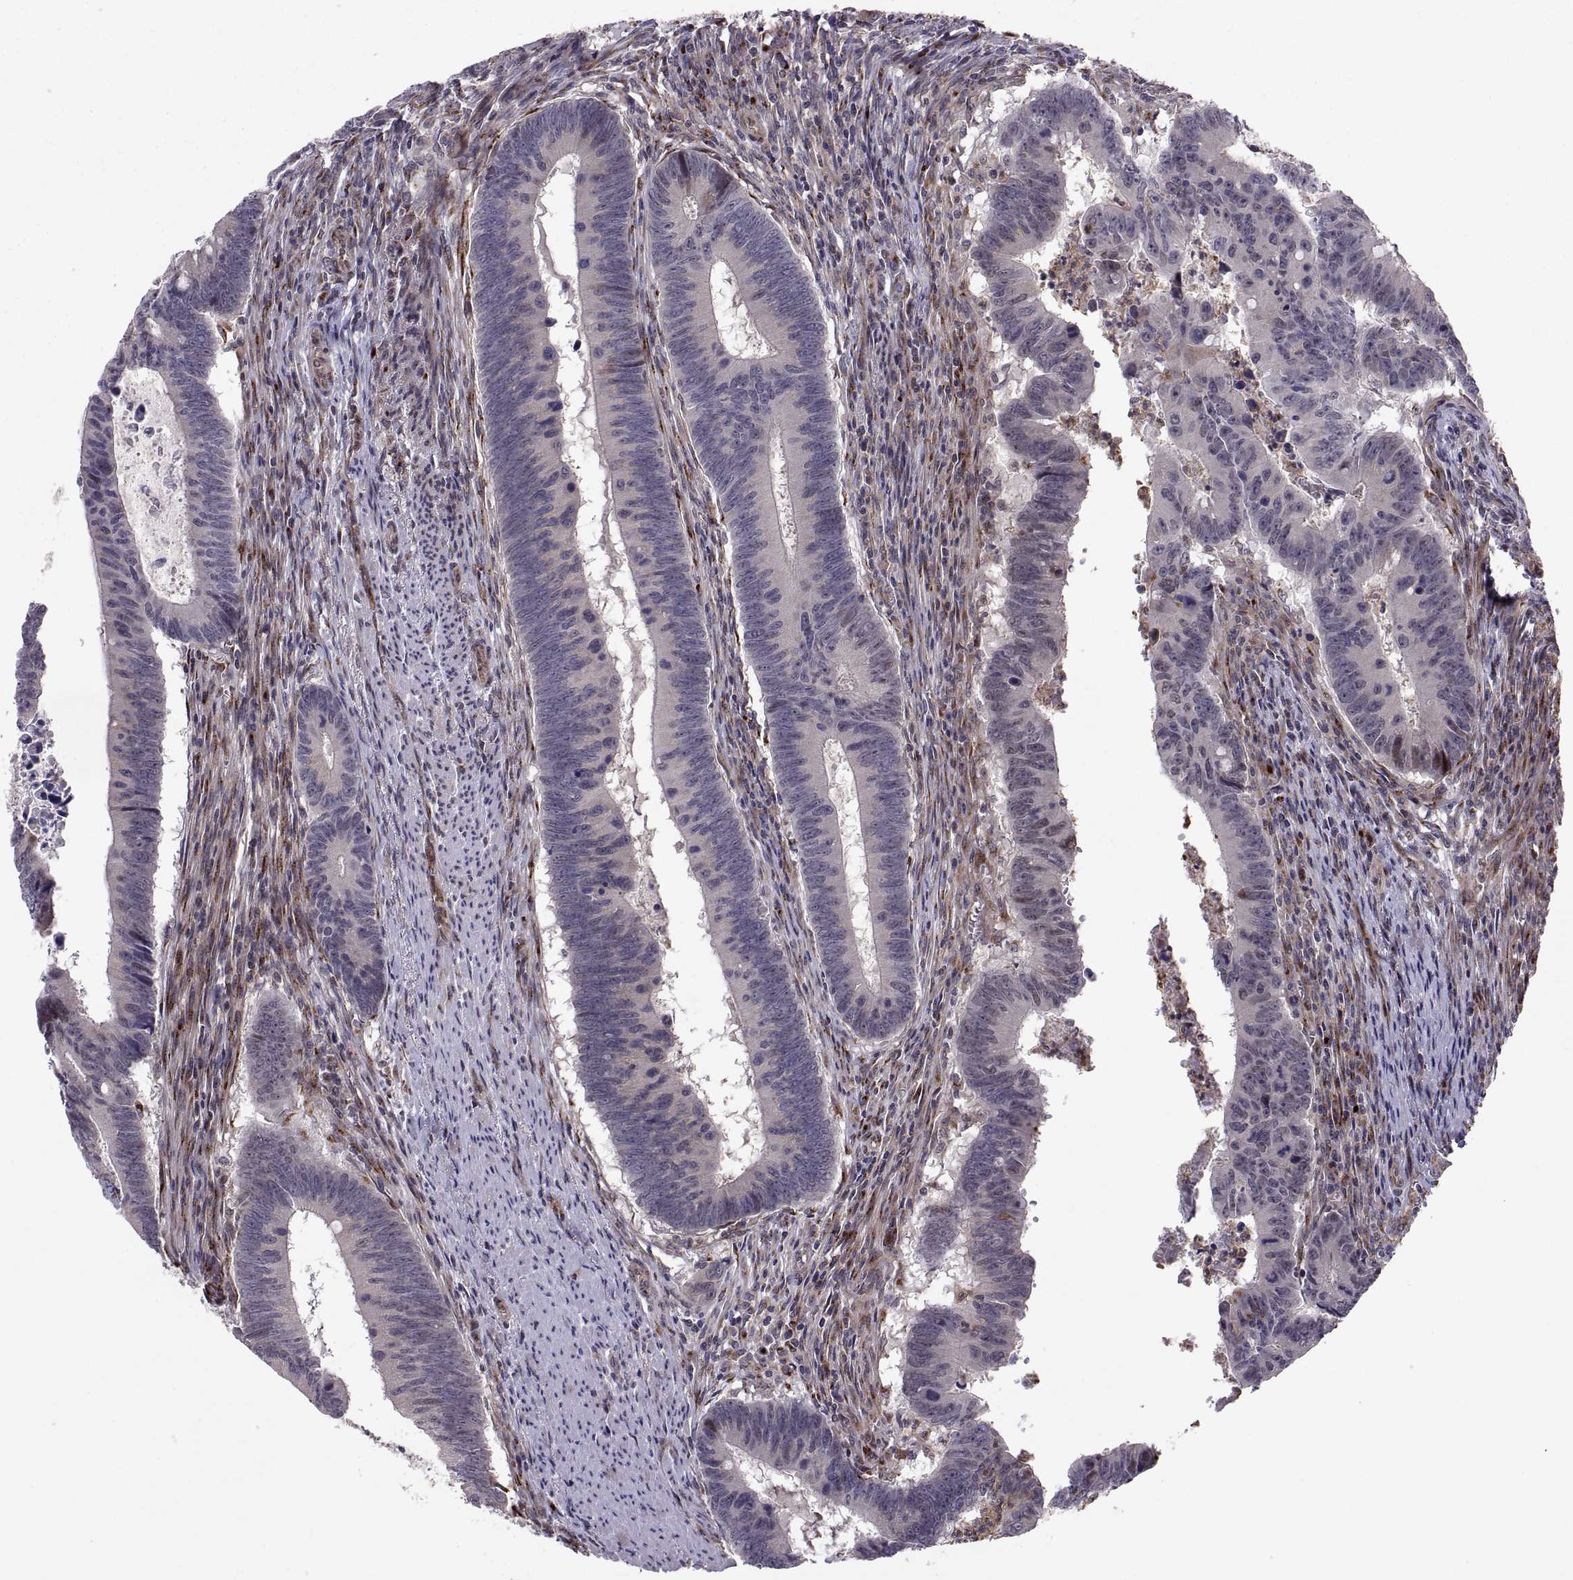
{"staining": {"intensity": "negative", "quantity": "none", "location": "none"}, "tissue": "colorectal cancer", "cell_type": "Tumor cells", "image_type": "cancer", "snomed": [{"axis": "morphology", "description": "Adenocarcinoma, NOS"}, {"axis": "topography", "description": "Colon"}], "caption": "Tumor cells show no significant expression in adenocarcinoma (colorectal).", "gene": "TESC", "patient": {"sex": "female", "age": 87}}